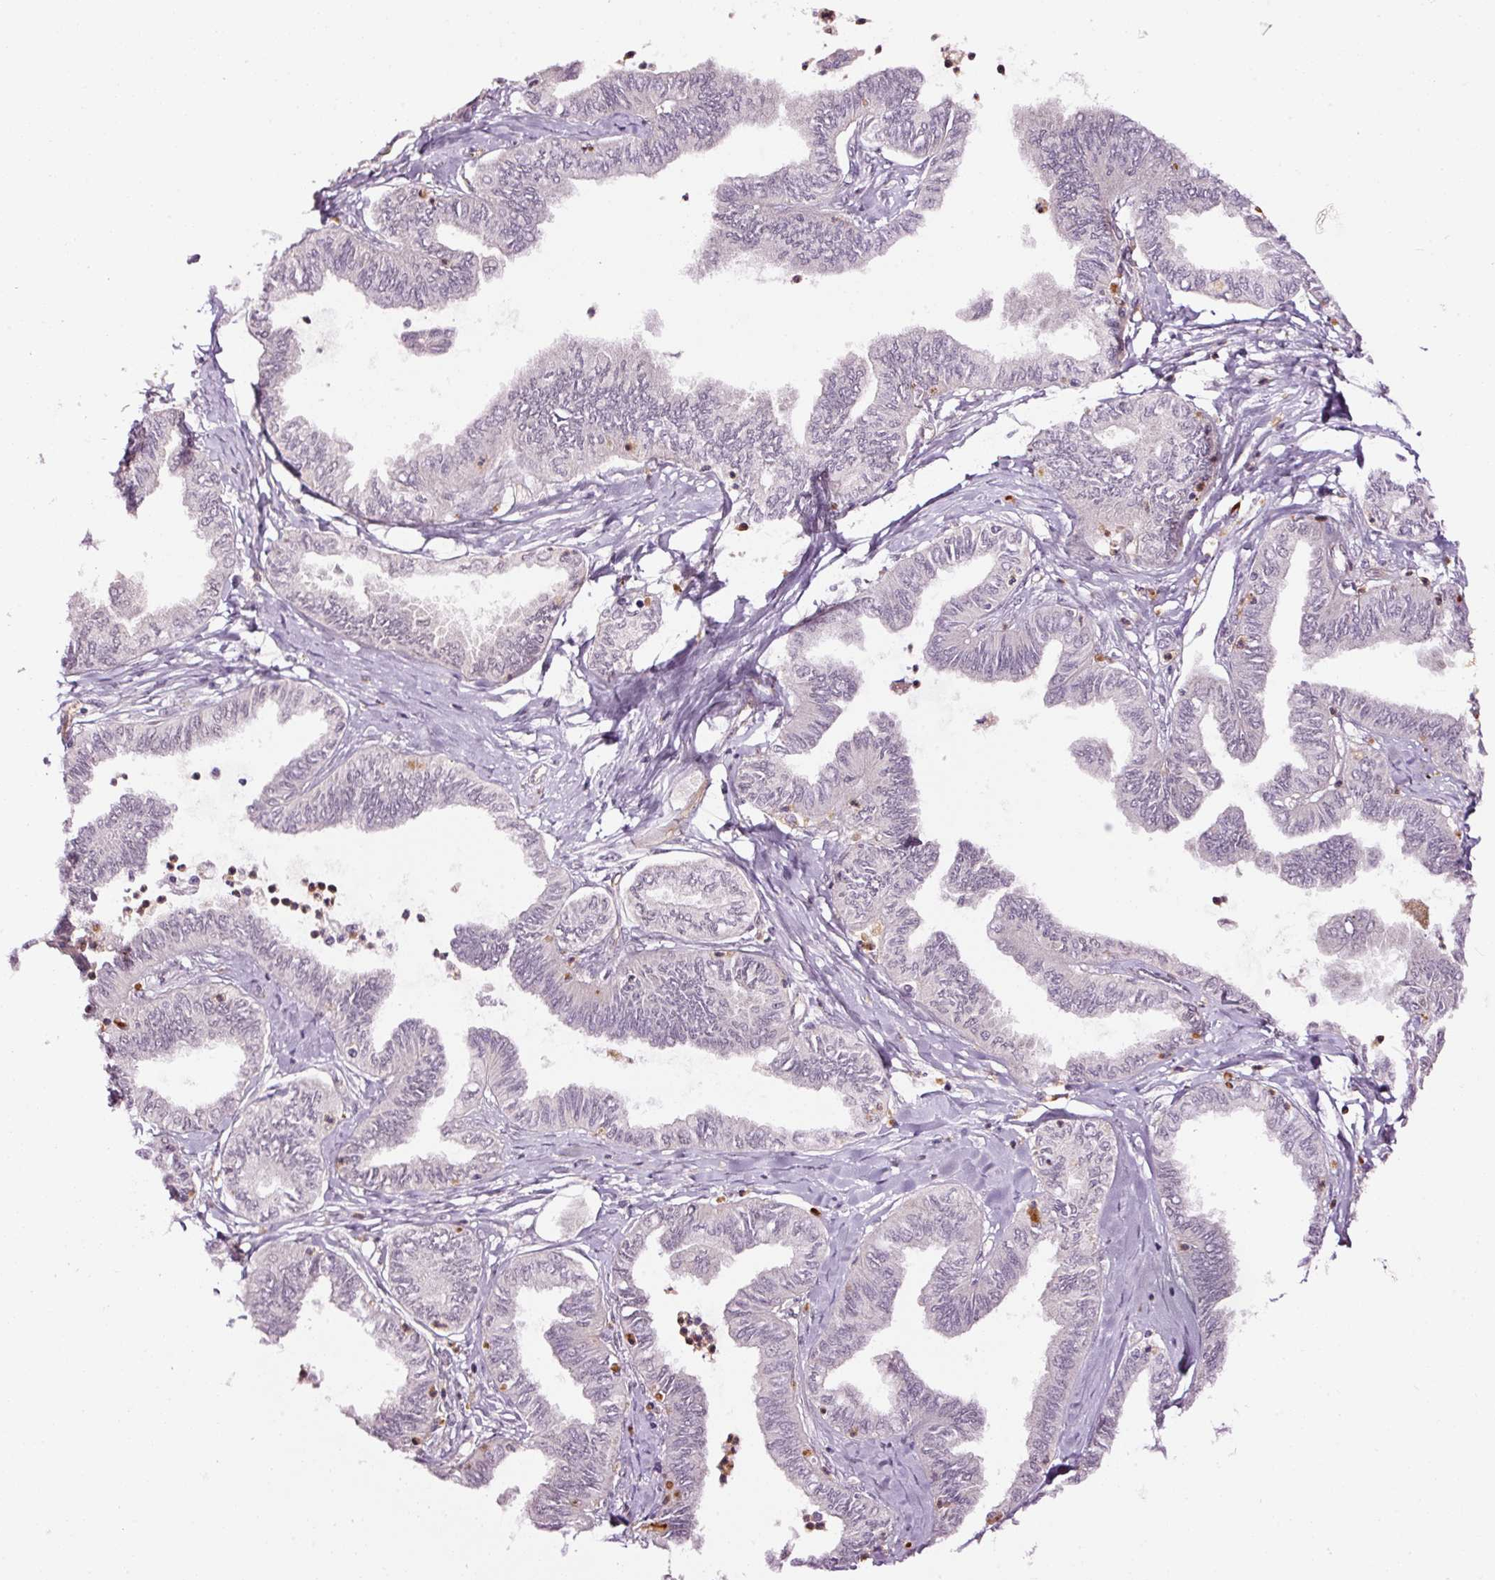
{"staining": {"intensity": "negative", "quantity": "none", "location": "none"}, "tissue": "ovarian cancer", "cell_type": "Tumor cells", "image_type": "cancer", "snomed": [{"axis": "morphology", "description": "Carcinoma, endometroid"}, {"axis": "topography", "description": "Ovary"}], "caption": "Tumor cells show no significant staining in ovarian cancer (endometroid carcinoma). (Brightfield microscopy of DAB (3,3'-diaminobenzidine) IHC at high magnification).", "gene": "ABCB4", "patient": {"sex": "female", "age": 70}}